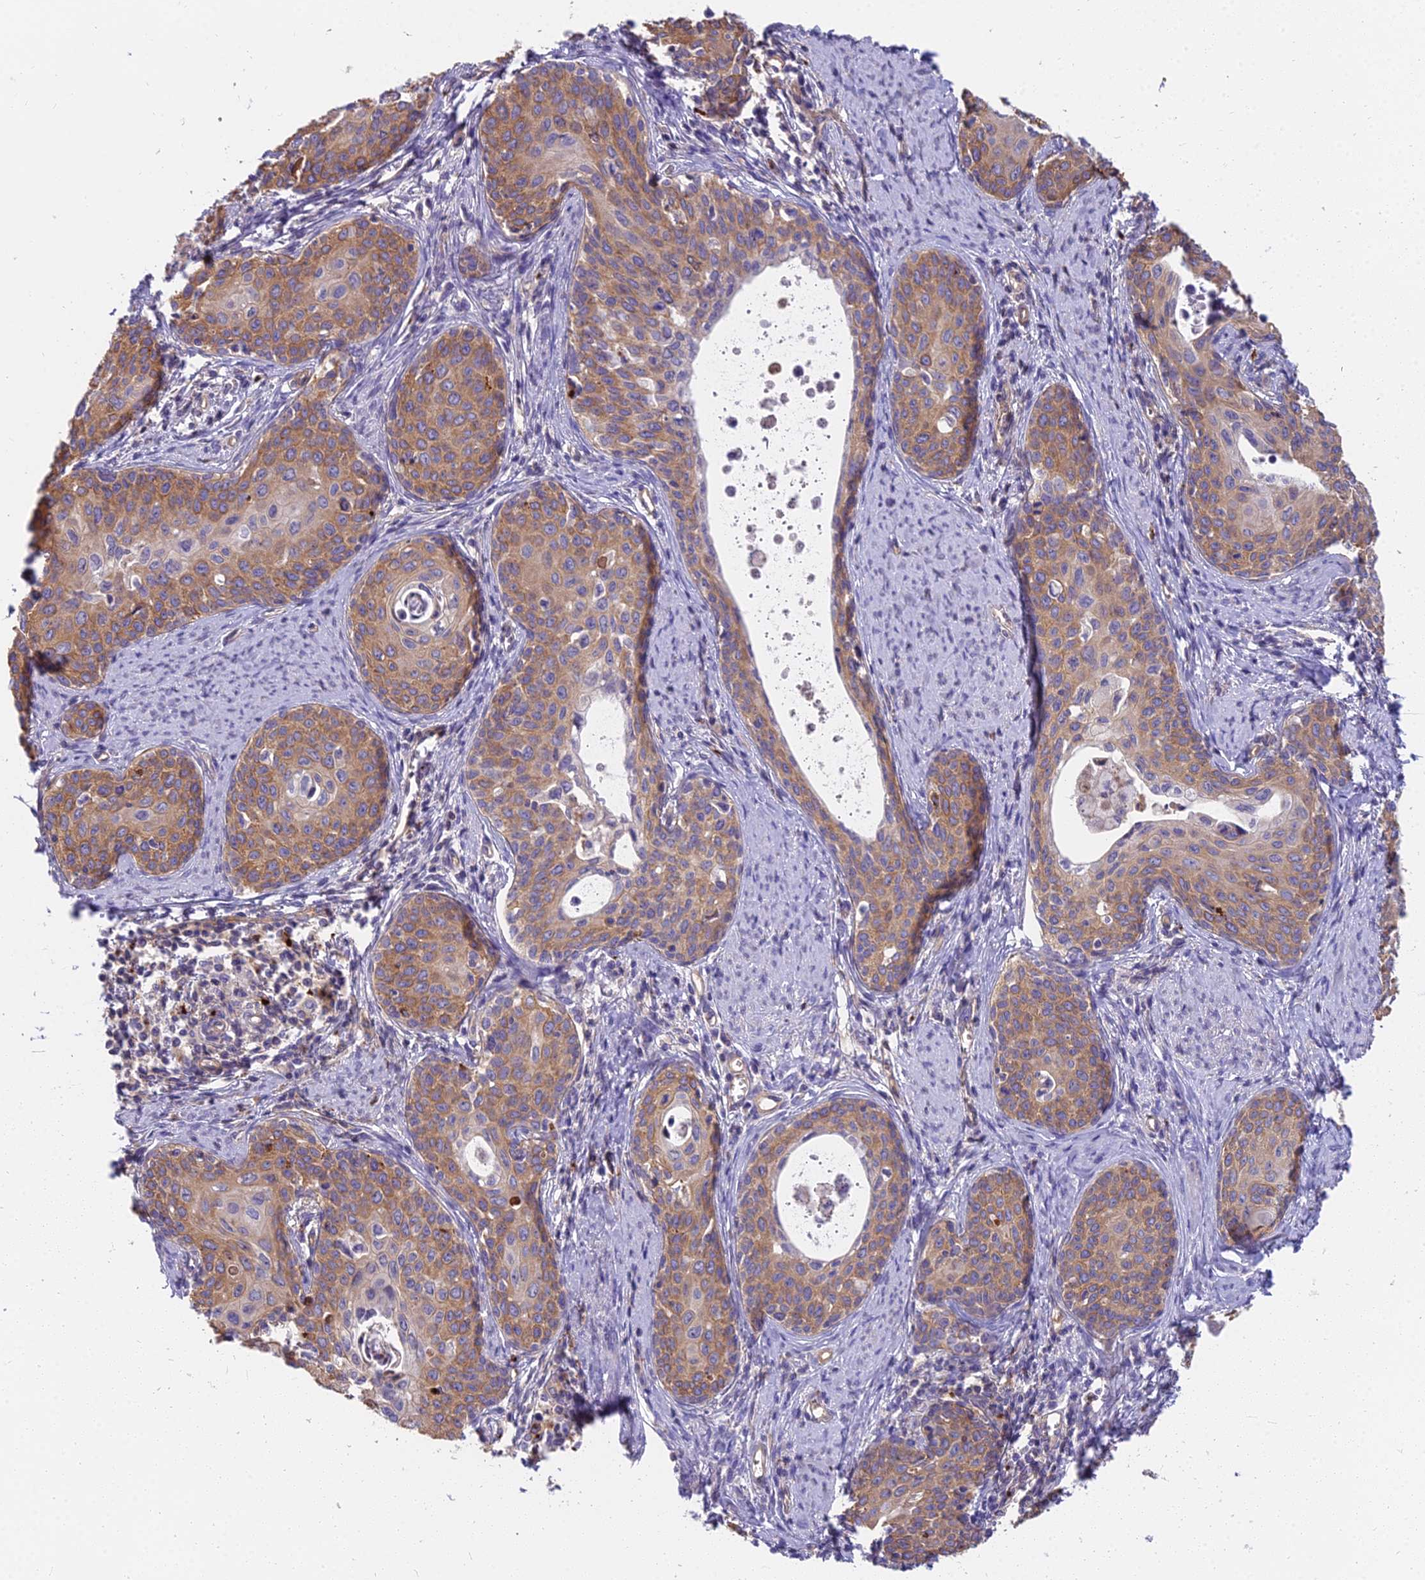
{"staining": {"intensity": "moderate", "quantity": ">75%", "location": "cytoplasmic/membranous"}, "tissue": "cervical cancer", "cell_type": "Tumor cells", "image_type": "cancer", "snomed": [{"axis": "morphology", "description": "Squamous cell carcinoma, NOS"}, {"axis": "topography", "description": "Cervix"}], "caption": "This photomicrograph reveals immunohistochemistry (IHC) staining of cervical squamous cell carcinoma, with medium moderate cytoplasmic/membranous staining in approximately >75% of tumor cells.", "gene": "HLA-DOA", "patient": {"sex": "female", "age": 52}}